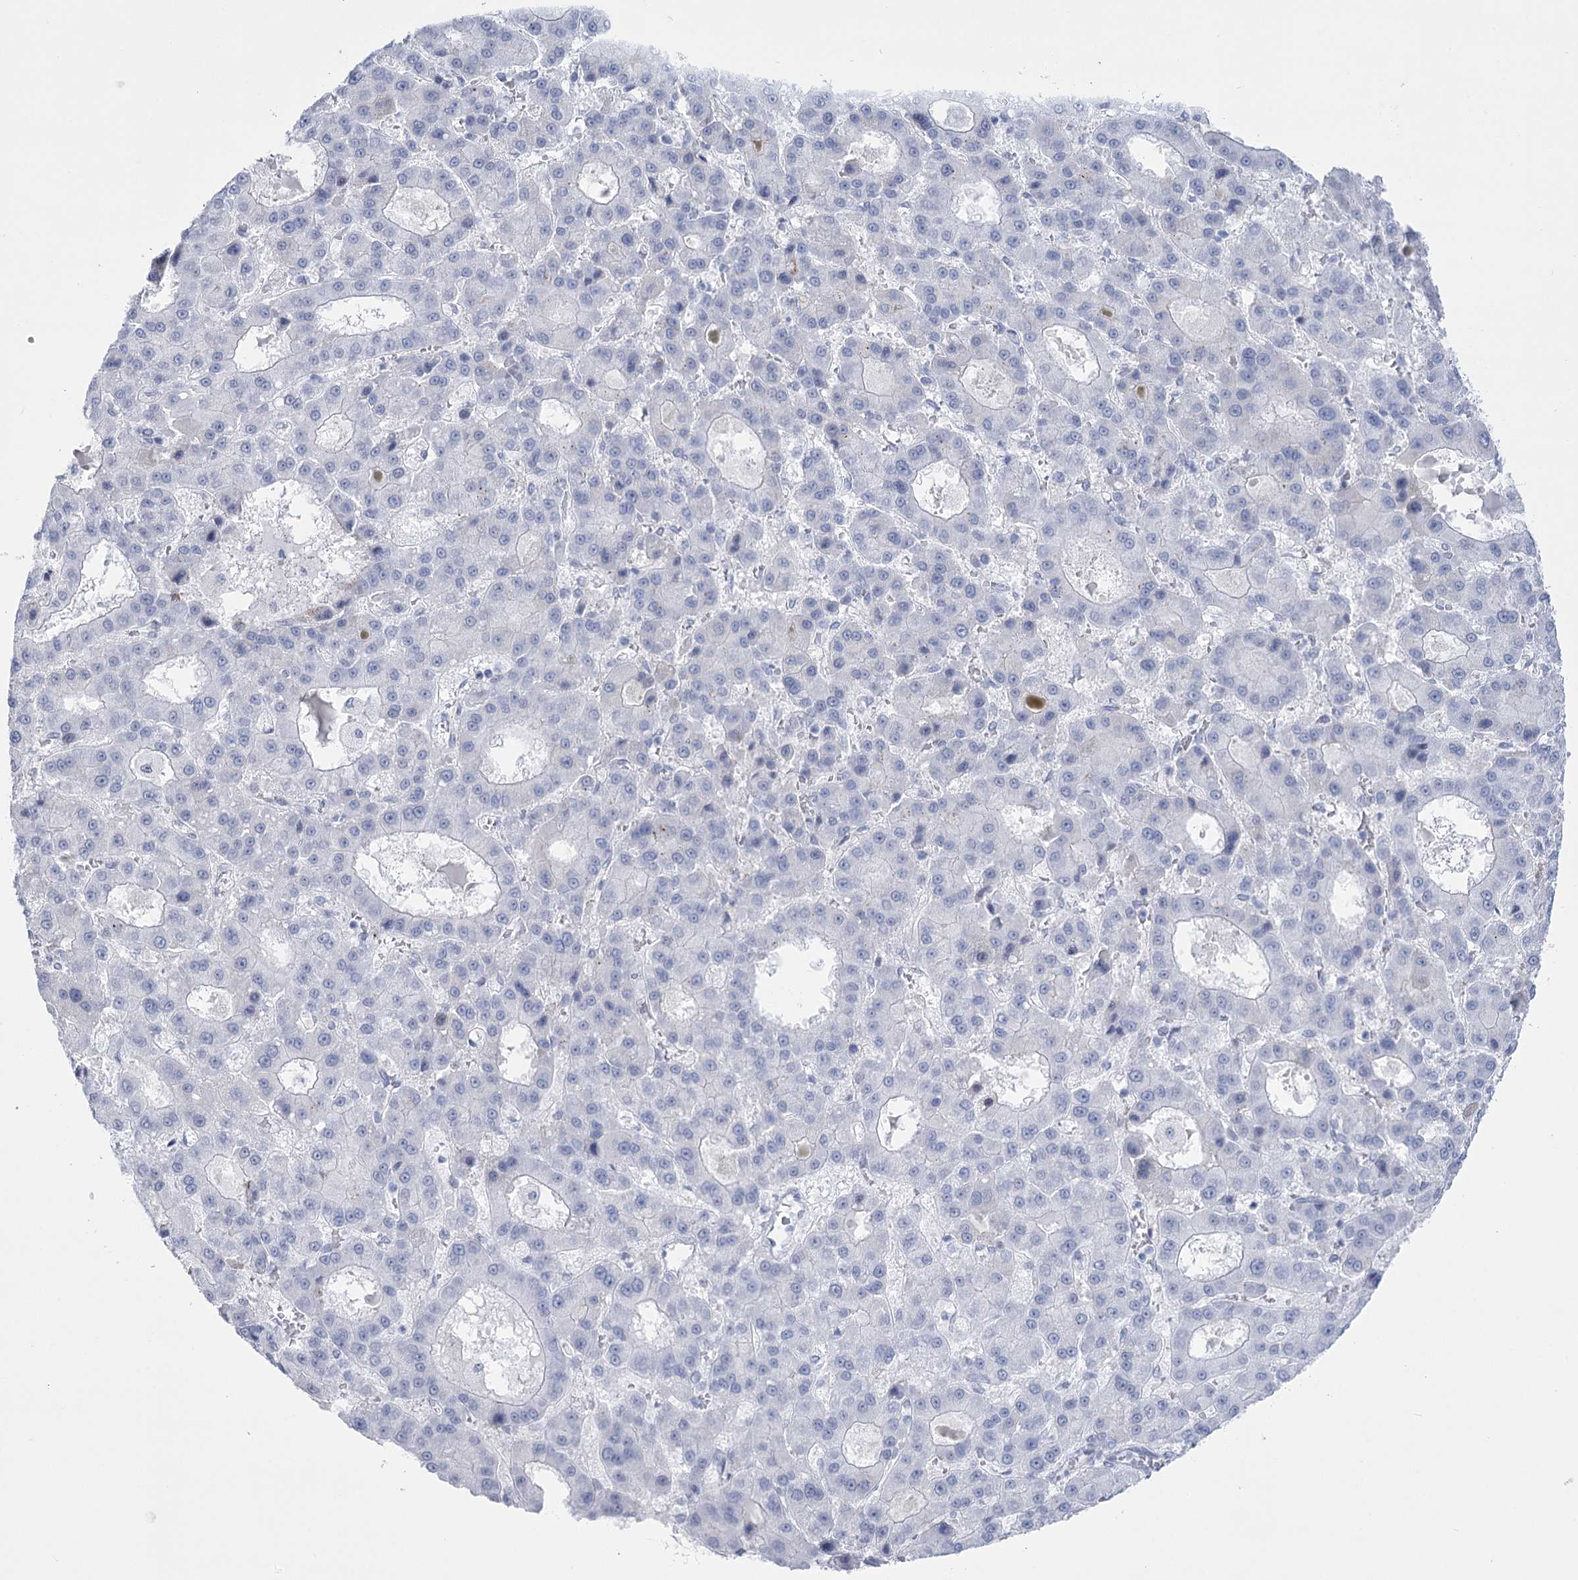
{"staining": {"intensity": "negative", "quantity": "none", "location": "none"}, "tissue": "liver cancer", "cell_type": "Tumor cells", "image_type": "cancer", "snomed": [{"axis": "morphology", "description": "Carcinoma, Hepatocellular, NOS"}, {"axis": "topography", "description": "Liver"}], "caption": "This is an immunohistochemistry image of human hepatocellular carcinoma (liver). There is no positivity in tumor cells.", "gene": "HORMAD1", "patient": {"sex": "male", "age": 70}}